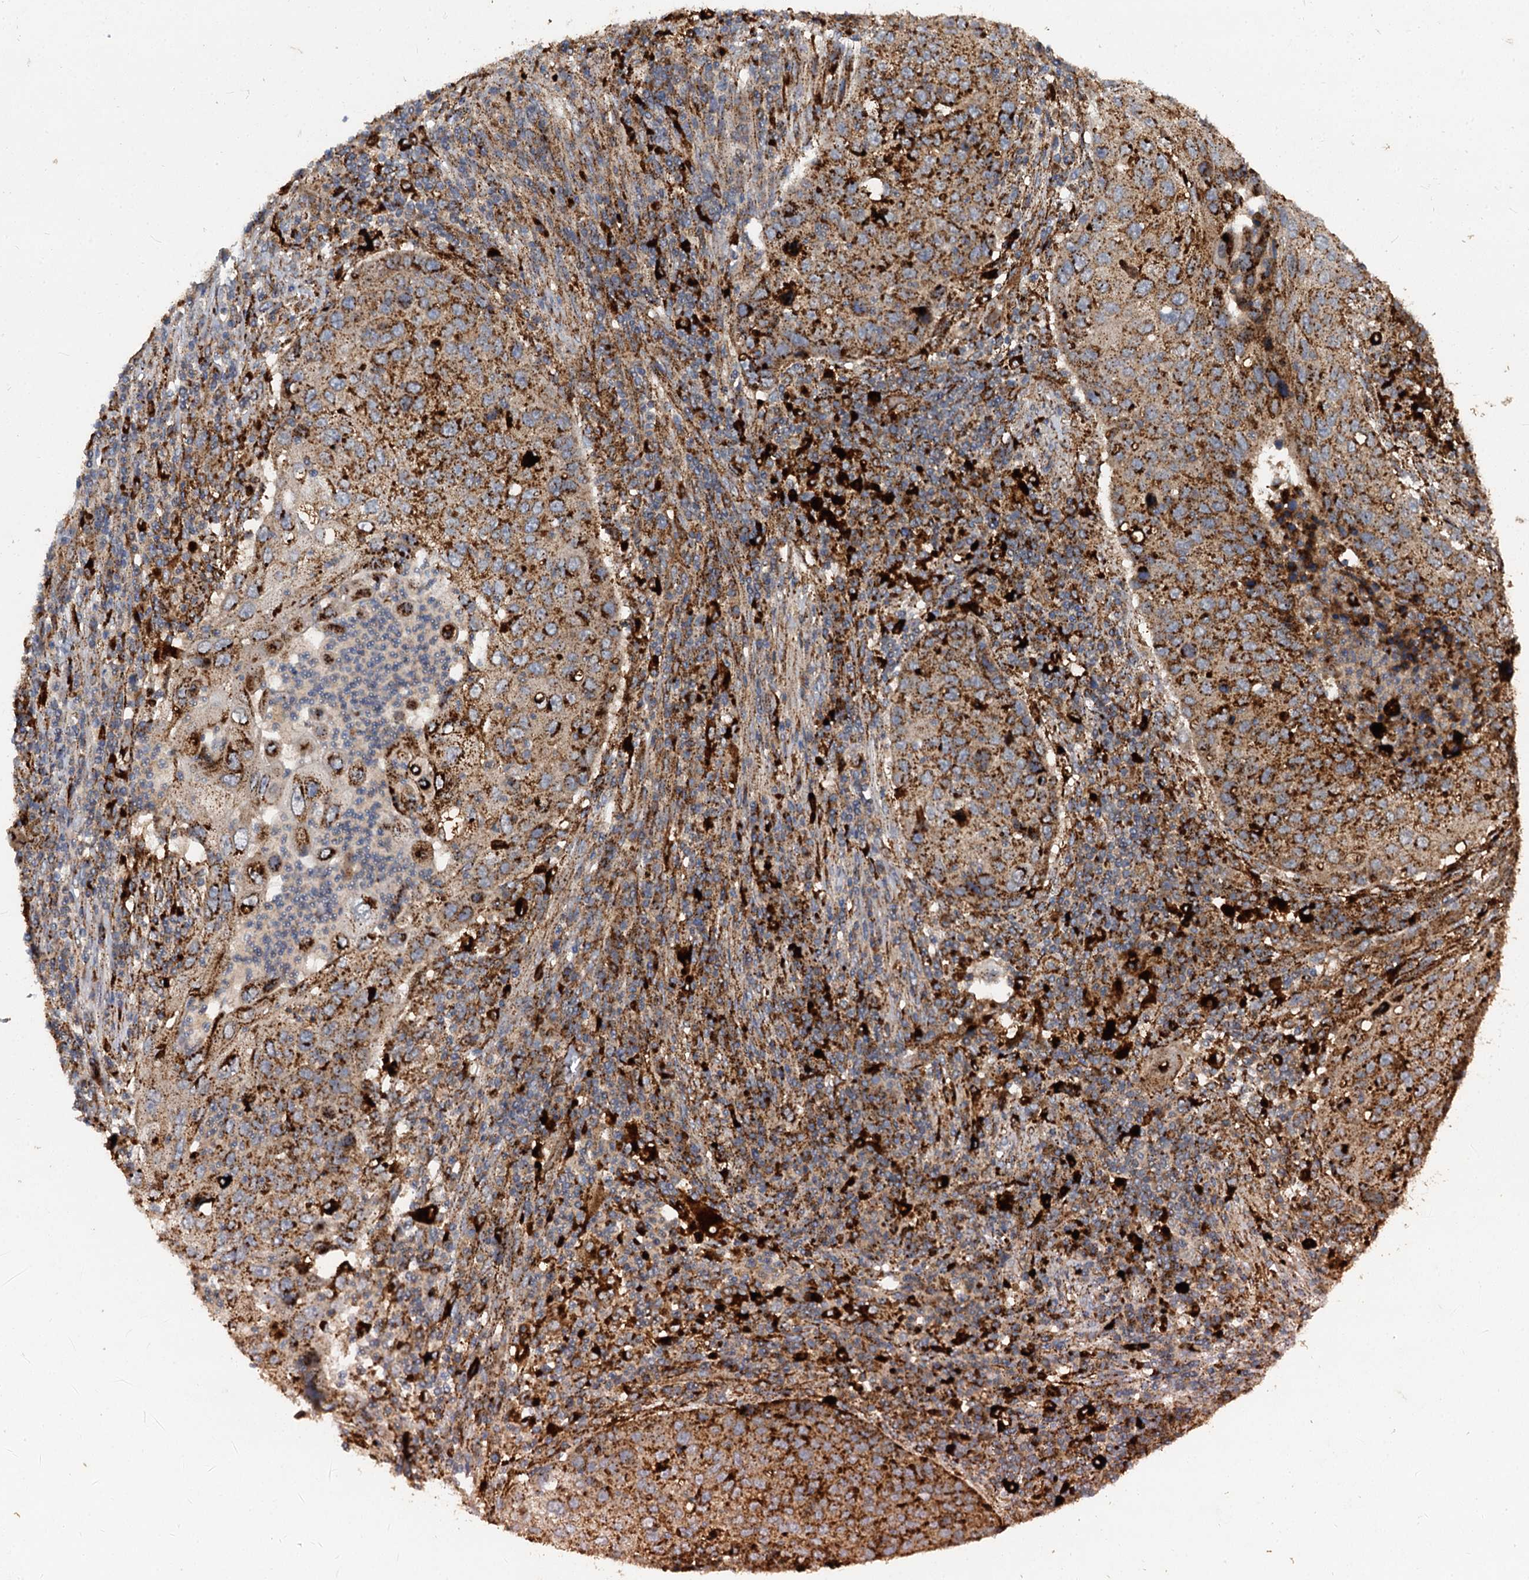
{"staining": {"intensity": "strong", "quantity": ">75%", "location": "cytoplasmic/membranous"}, "tissue": "lung cancer", "cell_type": "Tumor cells", "image_type": "cancer", "snomed": [{"axis": "morphology", "description": "Squamous cell carcinoma, NOS"}, {"axis": "topography", "description": "Lung"}], "caption": "DAB immunohistochemical staining of lung cancer reveals strong cytoplasmic/membranous protein positivity in about >75% of tumor cells.", "gene": "GBA1", "patient": {"sex": "female", "age": 63}}